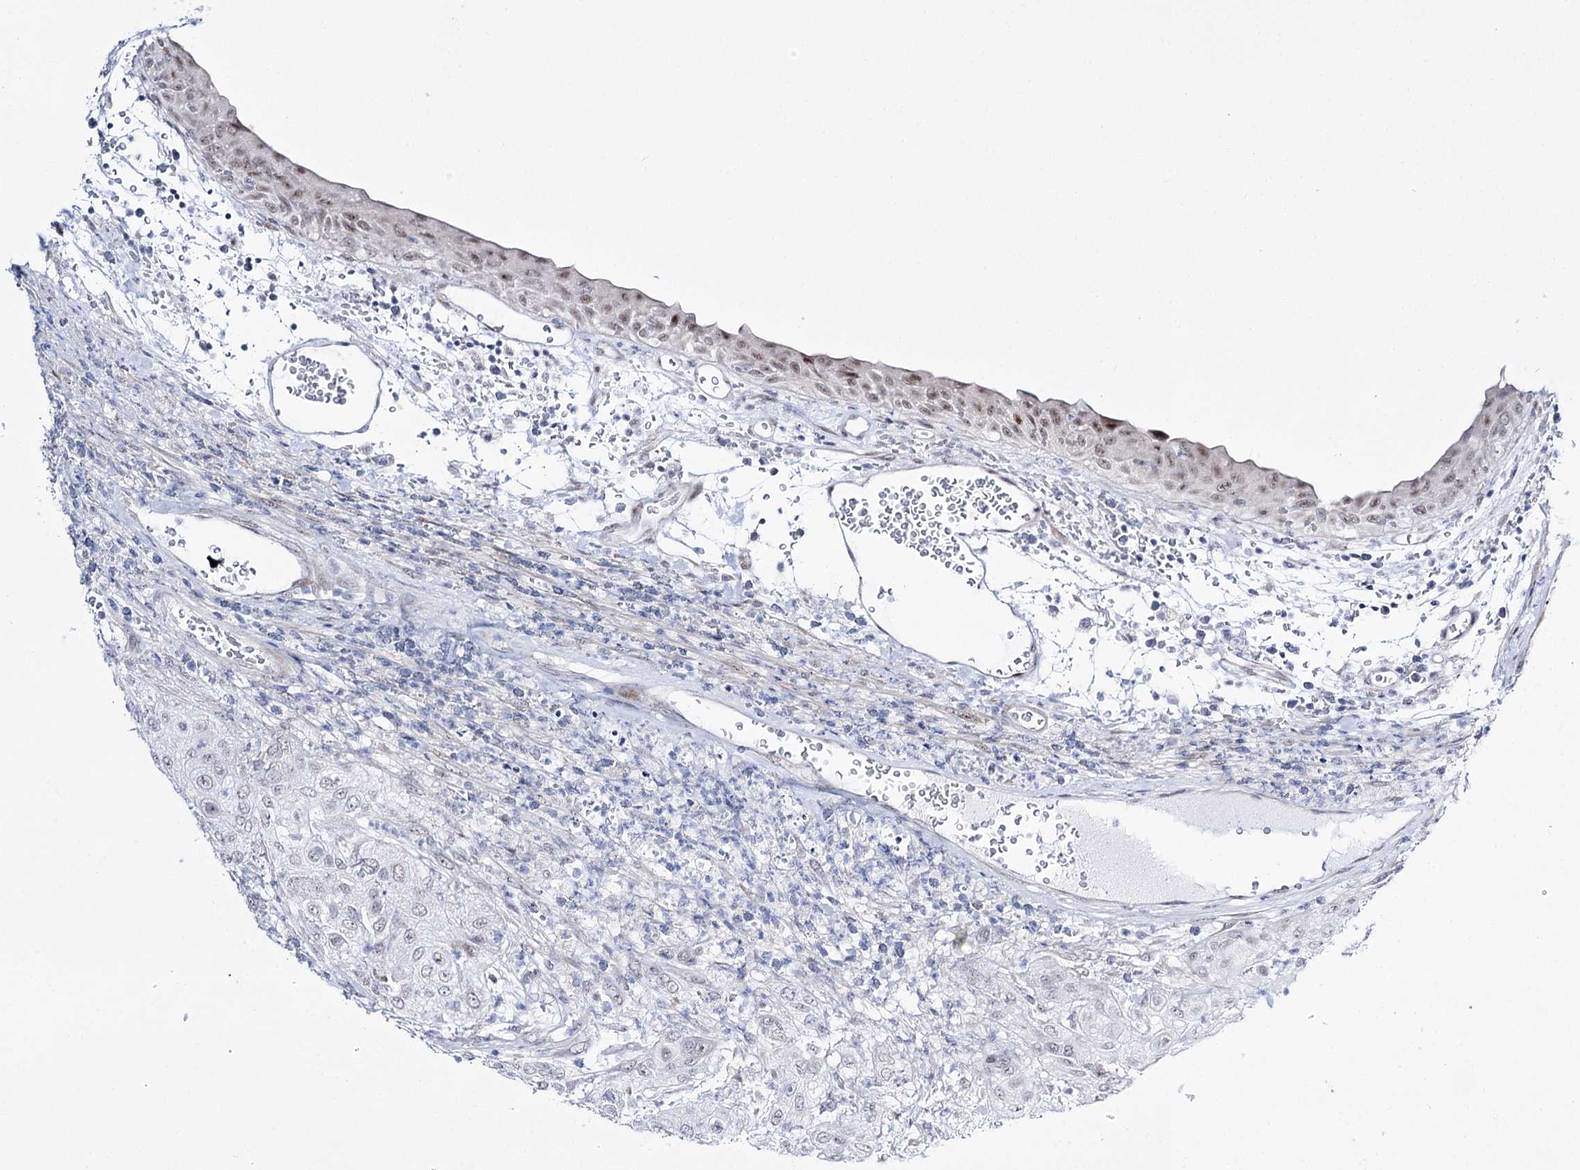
{"staining": {"intensity": "negative", "quantity": "none", "location": "none"}, "tissue": "urothelial cancer", "cell_type": "Tumor cells", "image_type": "cancer", "snomed": [{"axis": "morphology", "description": "Urothelial carcinoma, High grade"}, {"axis": "topography", "description": "Urinary bladder"}], "caption": "The immunohistochemistry image has no significant expression in tumor cells of urothelial cancer tissue.", "gene": "RBM15B", "patient": {"sex": "female", "age": 79}}